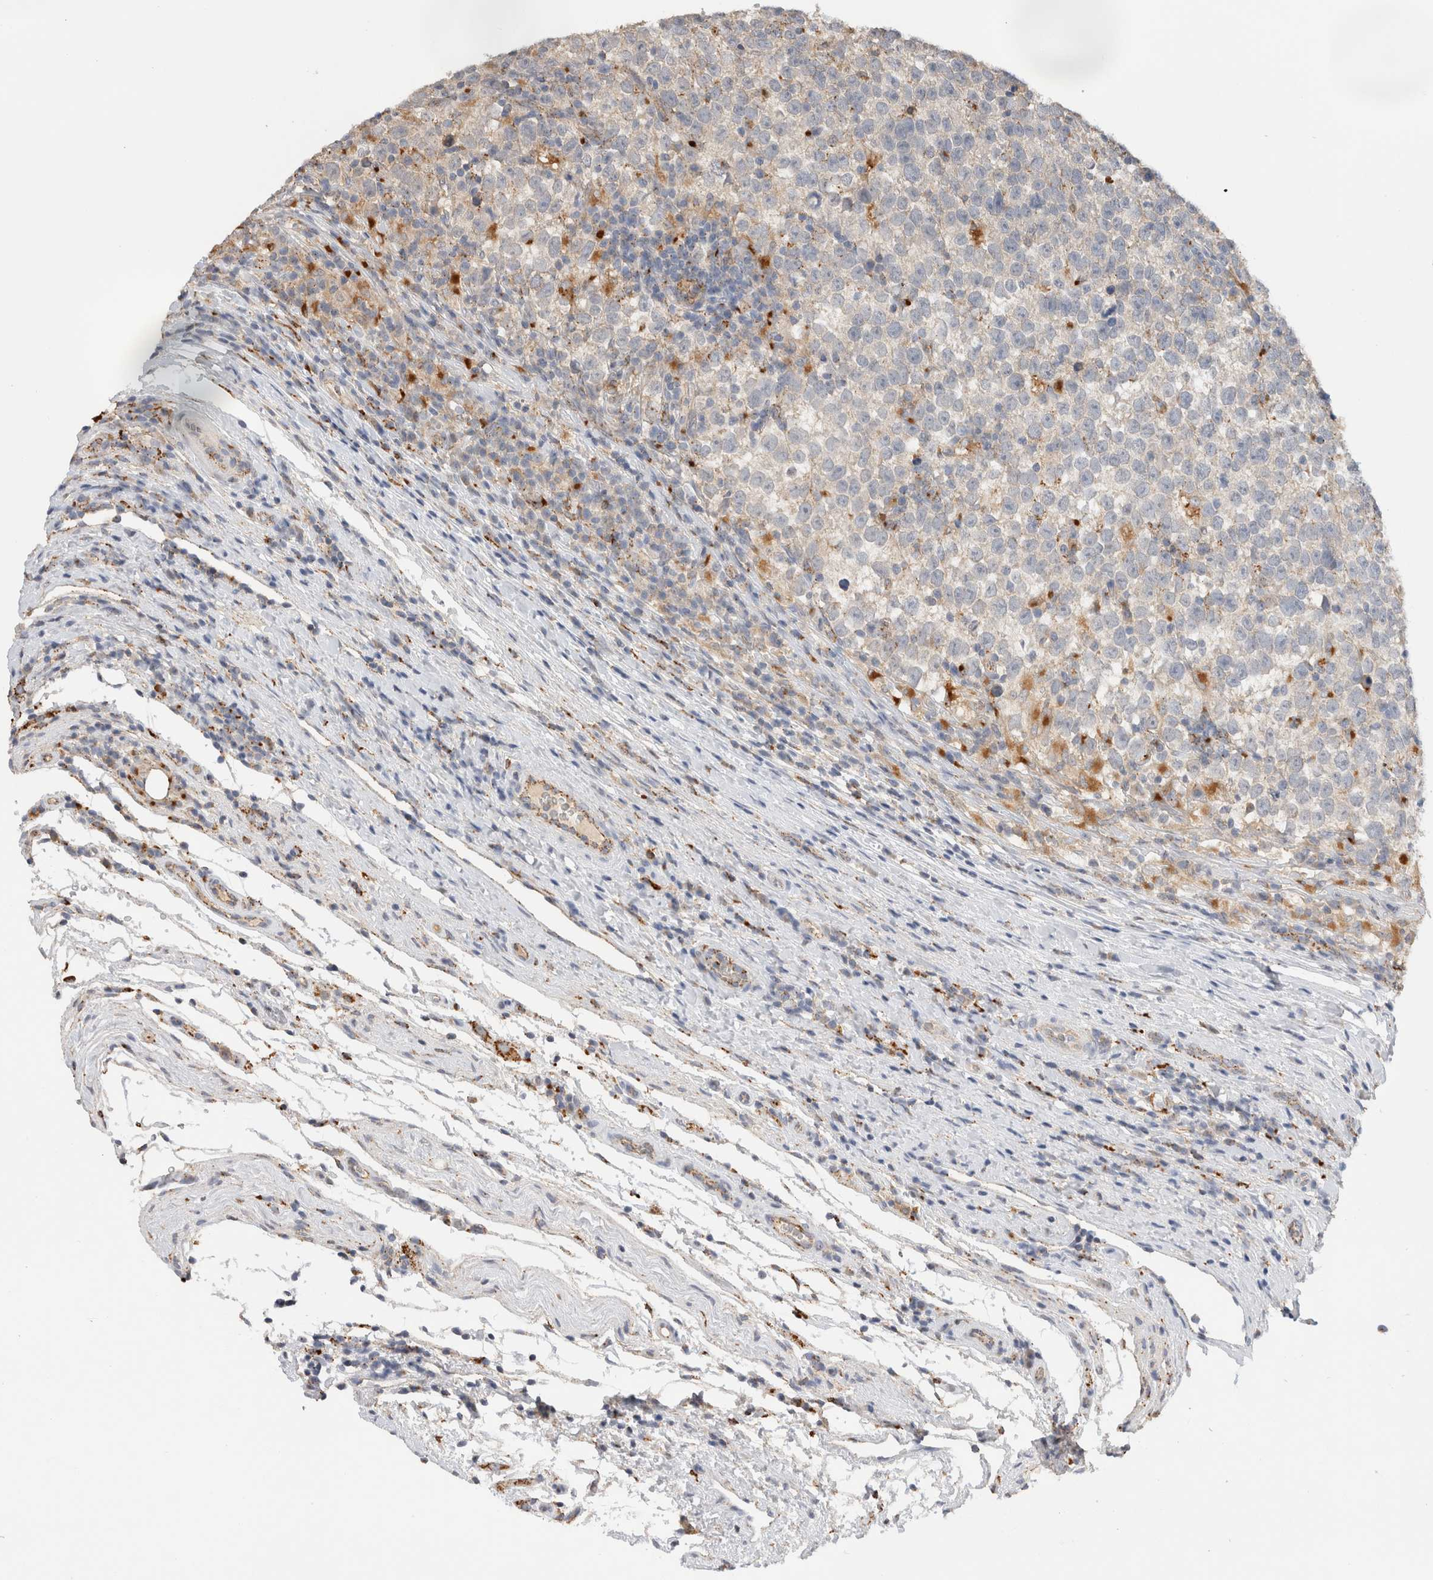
{"staining": {"intensity": "moderate", "quantity": "<25%", "location": "cytoplasmic/membranous"}, "tissue": "testis cancer", "cell_type": "Tumor cells", "image_type": "cancer", "snomed": [{"axis": "morphology", "description": "Normal tissue, NOS"}, {"axis": "morphology", "description": "Seminoma, NOS"}, {"axis": "topography", "description": "Testis"}], "caption": "Human testis seminoma stained with a protein marker demonstrates moderate staining in tumor cells.", "gene": "GNS", "patient": {"sex": "male", "age": 43}}